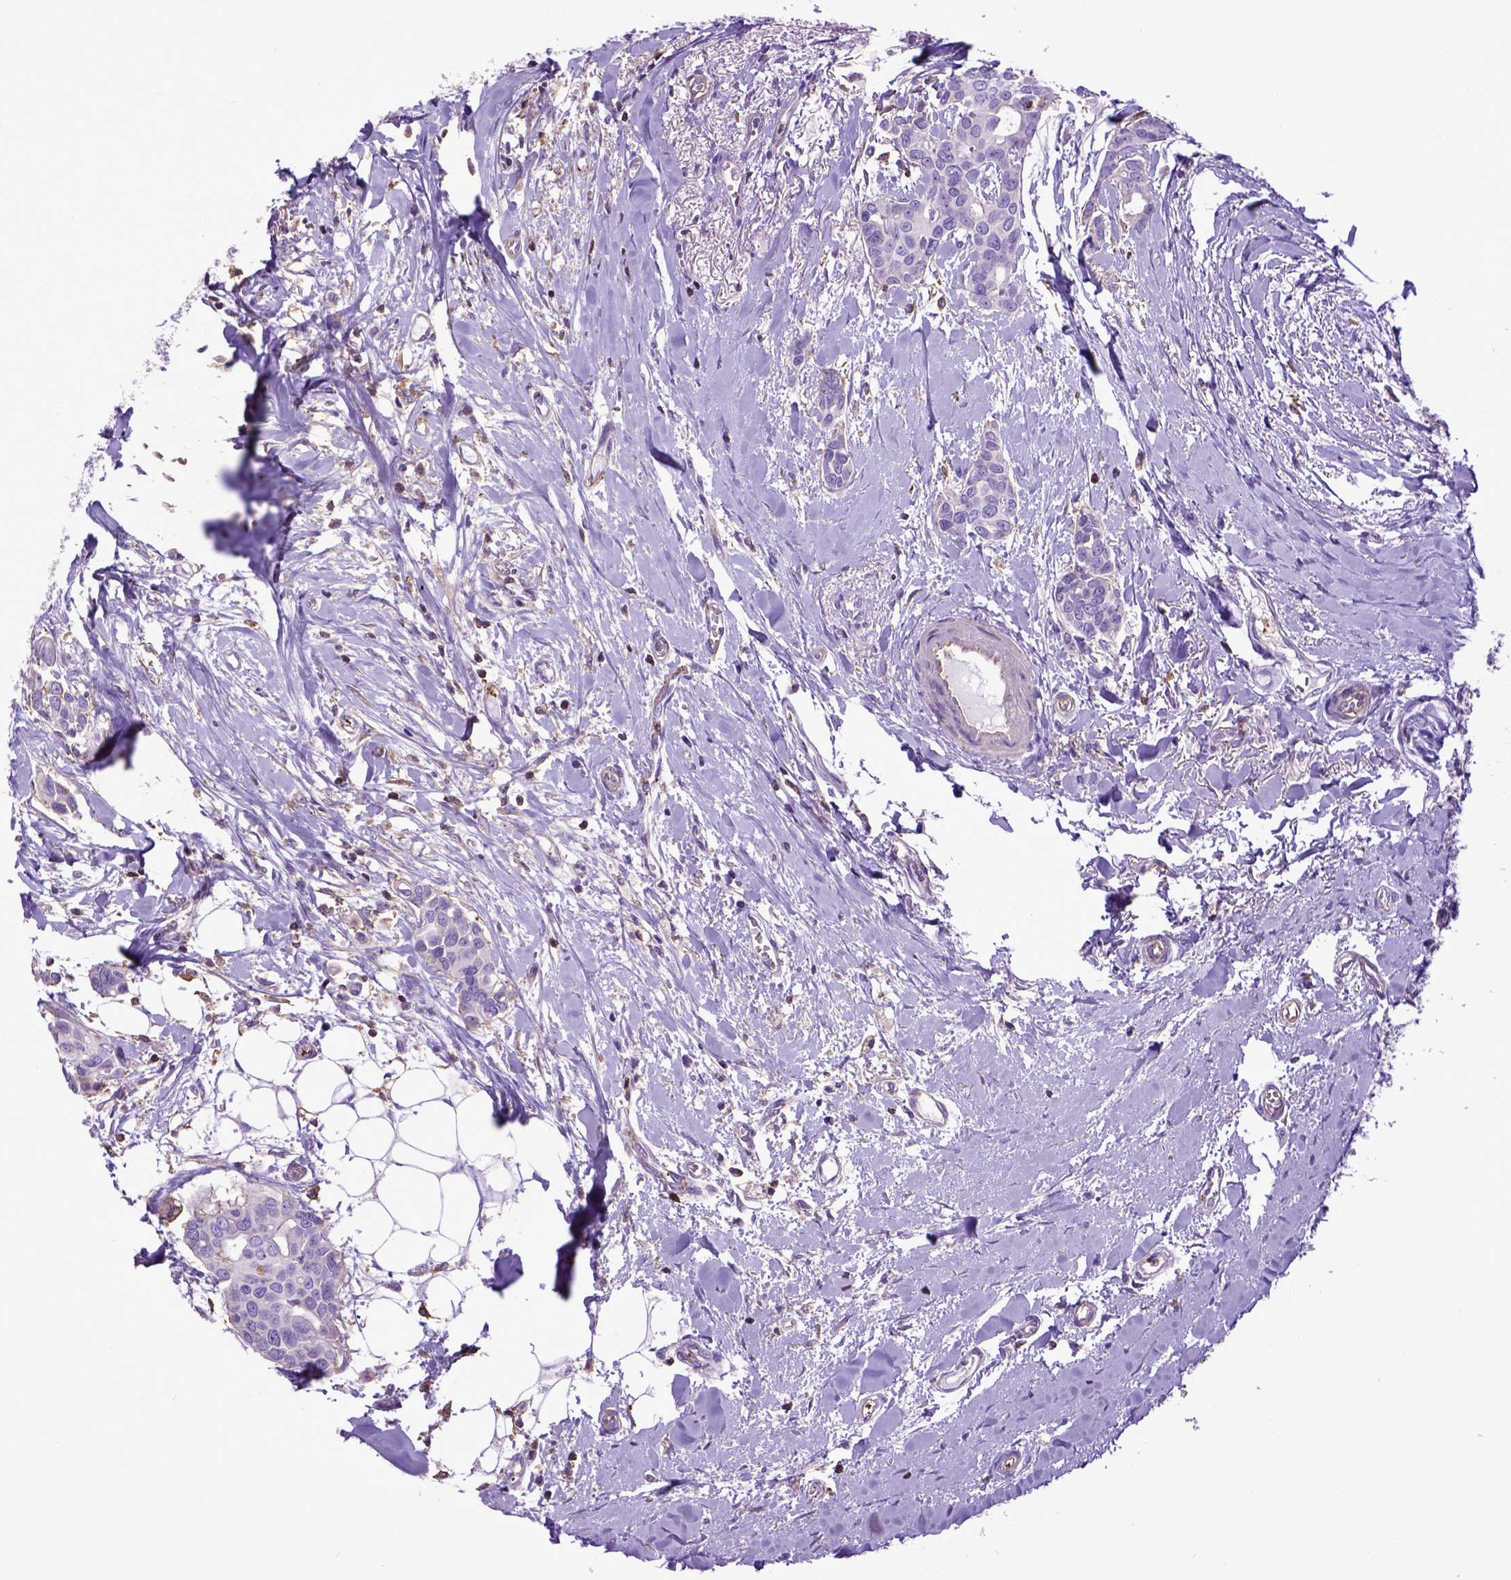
{"staining": {"intensity": "negative", "quantity": "none", "location": "none"}, "tissue": "breast cancer", "cell_type": "Tumor cells", "image_type": "cancer", "snomed": [{"axis": "morphology", "description": "Duct carcinoma"}, {"axis": "topography", "description": "Breast"}], "caption": "Tumor cells are negative for brown protein staining in breast cancer (invasive ductal carcinoma).", "gene": "ASAH2", "patient": {"sex": "female", "age": 54}}